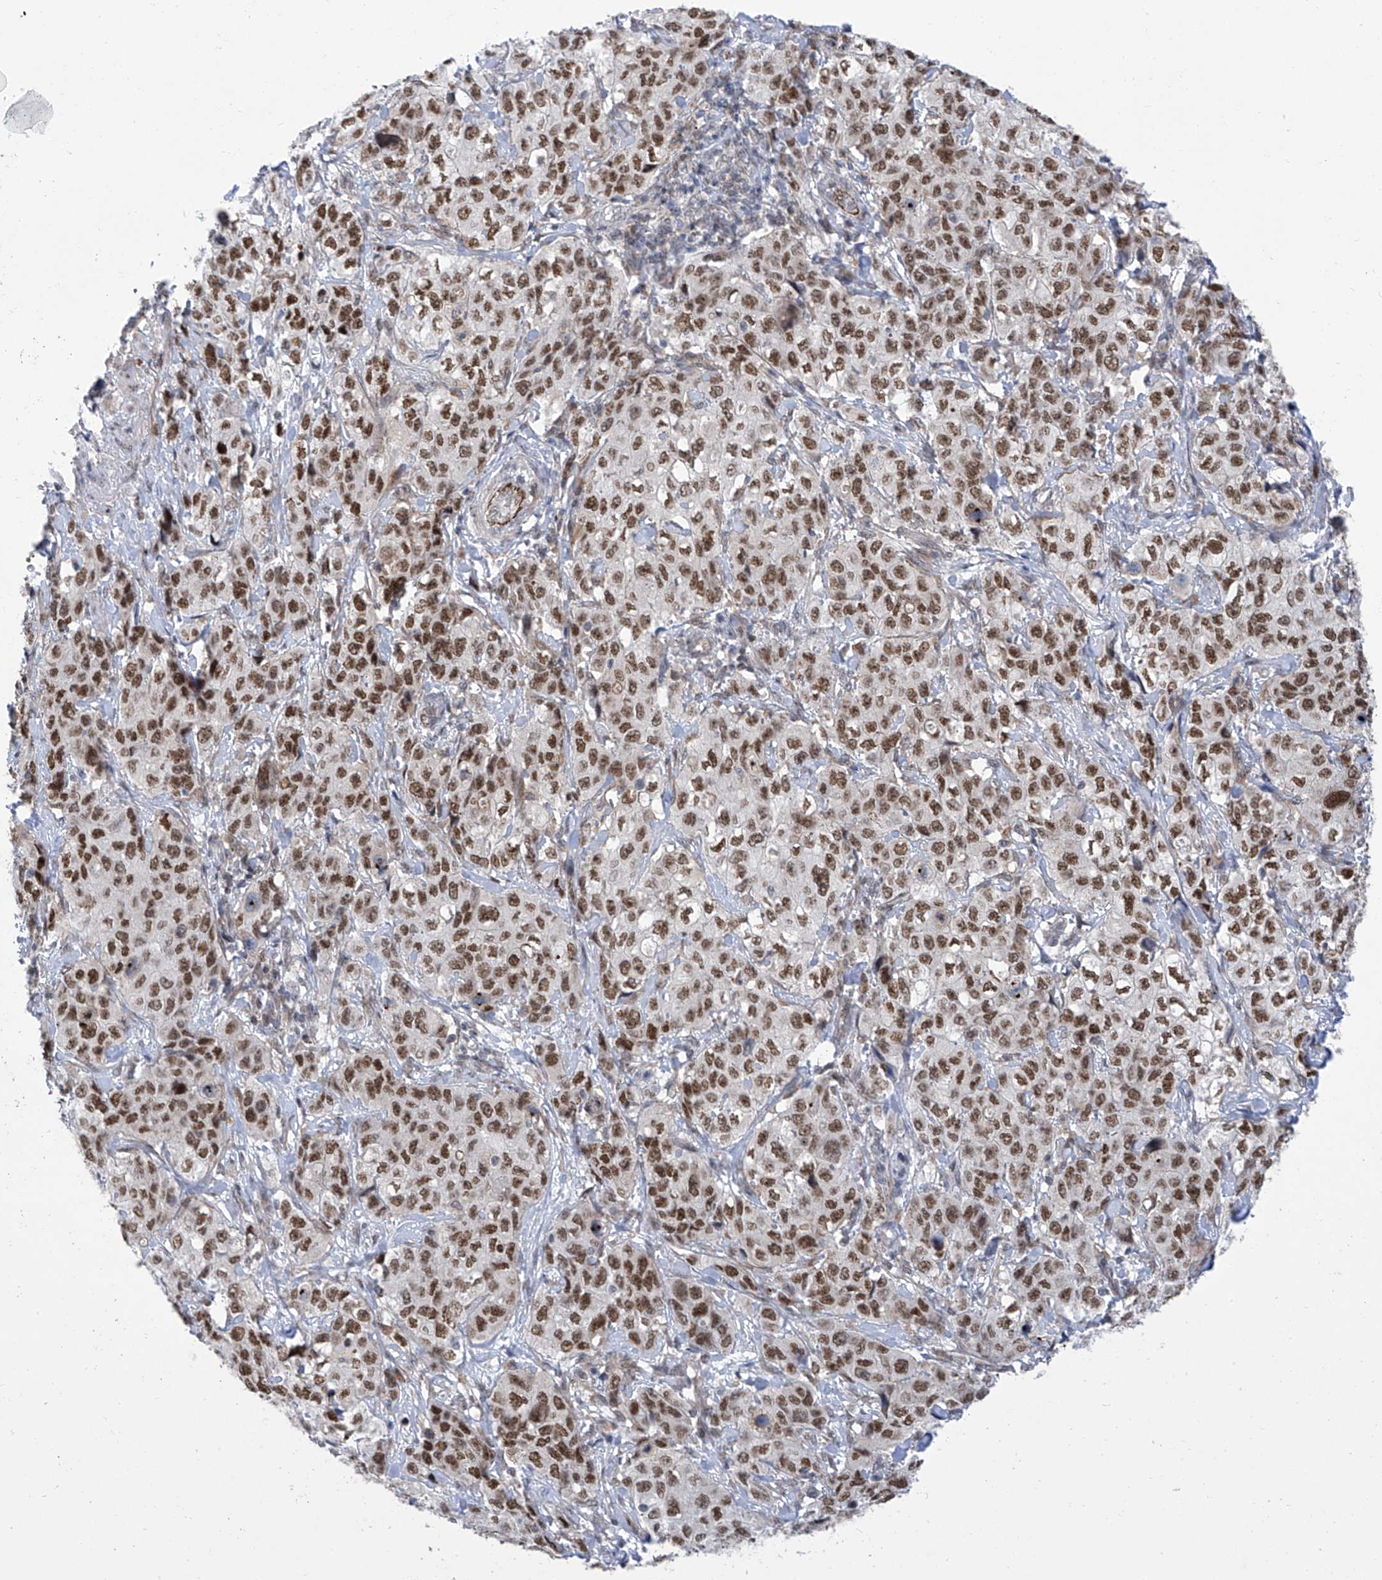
{"staining": {"intensity": "moderate", "quantity": ">75%", "location": "nuclear"}, "tissue": "stomach cancer", "cell_type": "Tumor cells", "image_type": "cancer", "snomed": [{"axis": "morphology", "description": "Adenocarcinoma, NOS"}, {"axis": "topography", "description": "Stomach"}], "caption": "Immunohistochemistry (IHC) of stomach adenocarcinoma exhibits medium levels of moderate nuclear staining in about >75% of tumor cells.", "gene": "CEP290", "patient": {"sex": "male", "age": 48}}